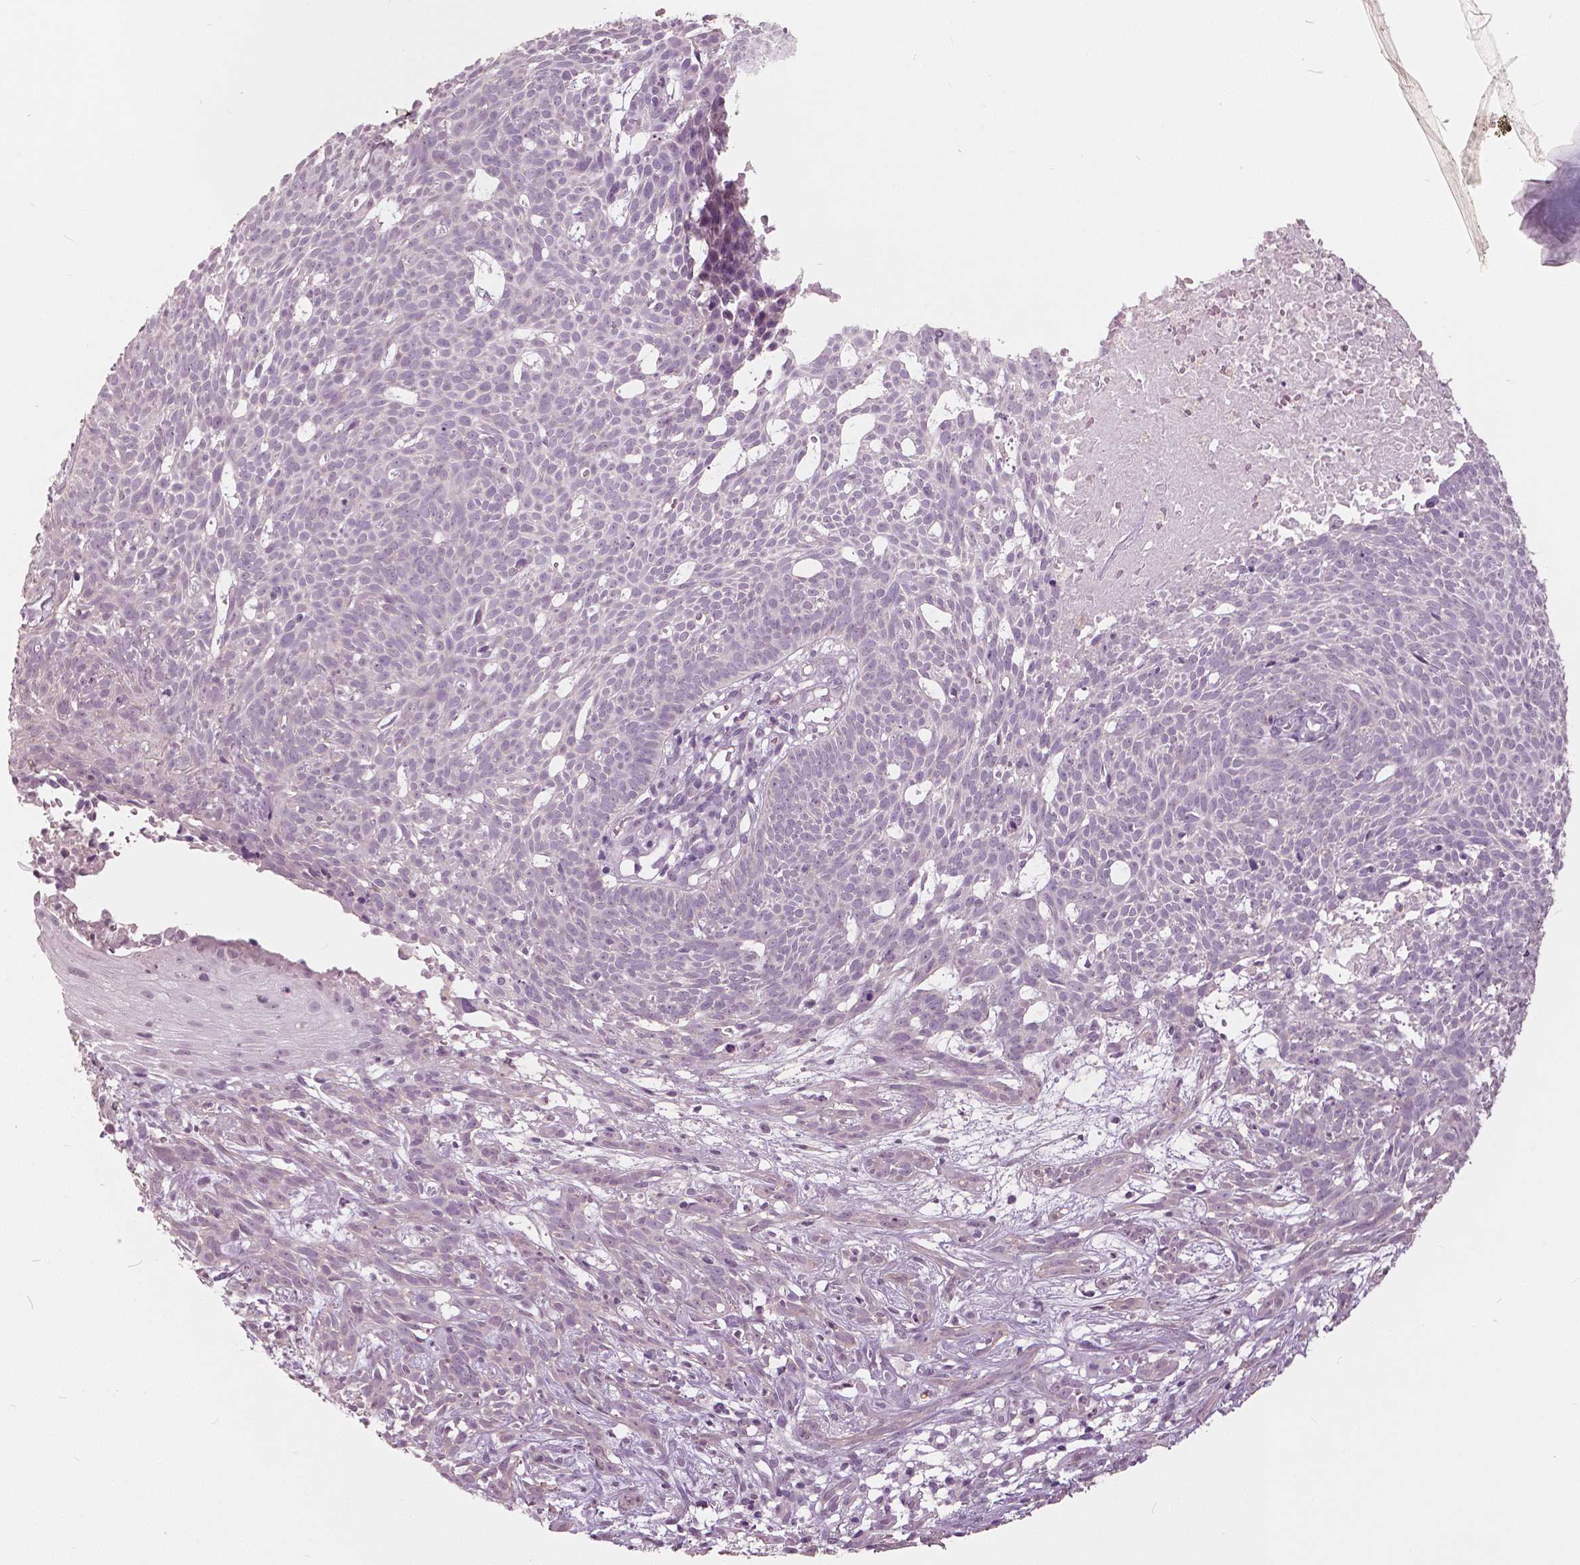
{"staining": {"intensity": "negative", "quantity": "none", "location": "none"}, "tissue": "skin cancer", "cell_type": "Tumor cells", "image_type": "cancer", "snomed": [{"axis": "morphology", "description": "Basal cell carcinoma"}, {"axis": "topography", "description": "Skin"}], "caption": "Tumor cells are negative for protein expression in human skin basal cell carcinoma.", "gene": "NANOG", "patient": {"sex": "male", "age": 59}}